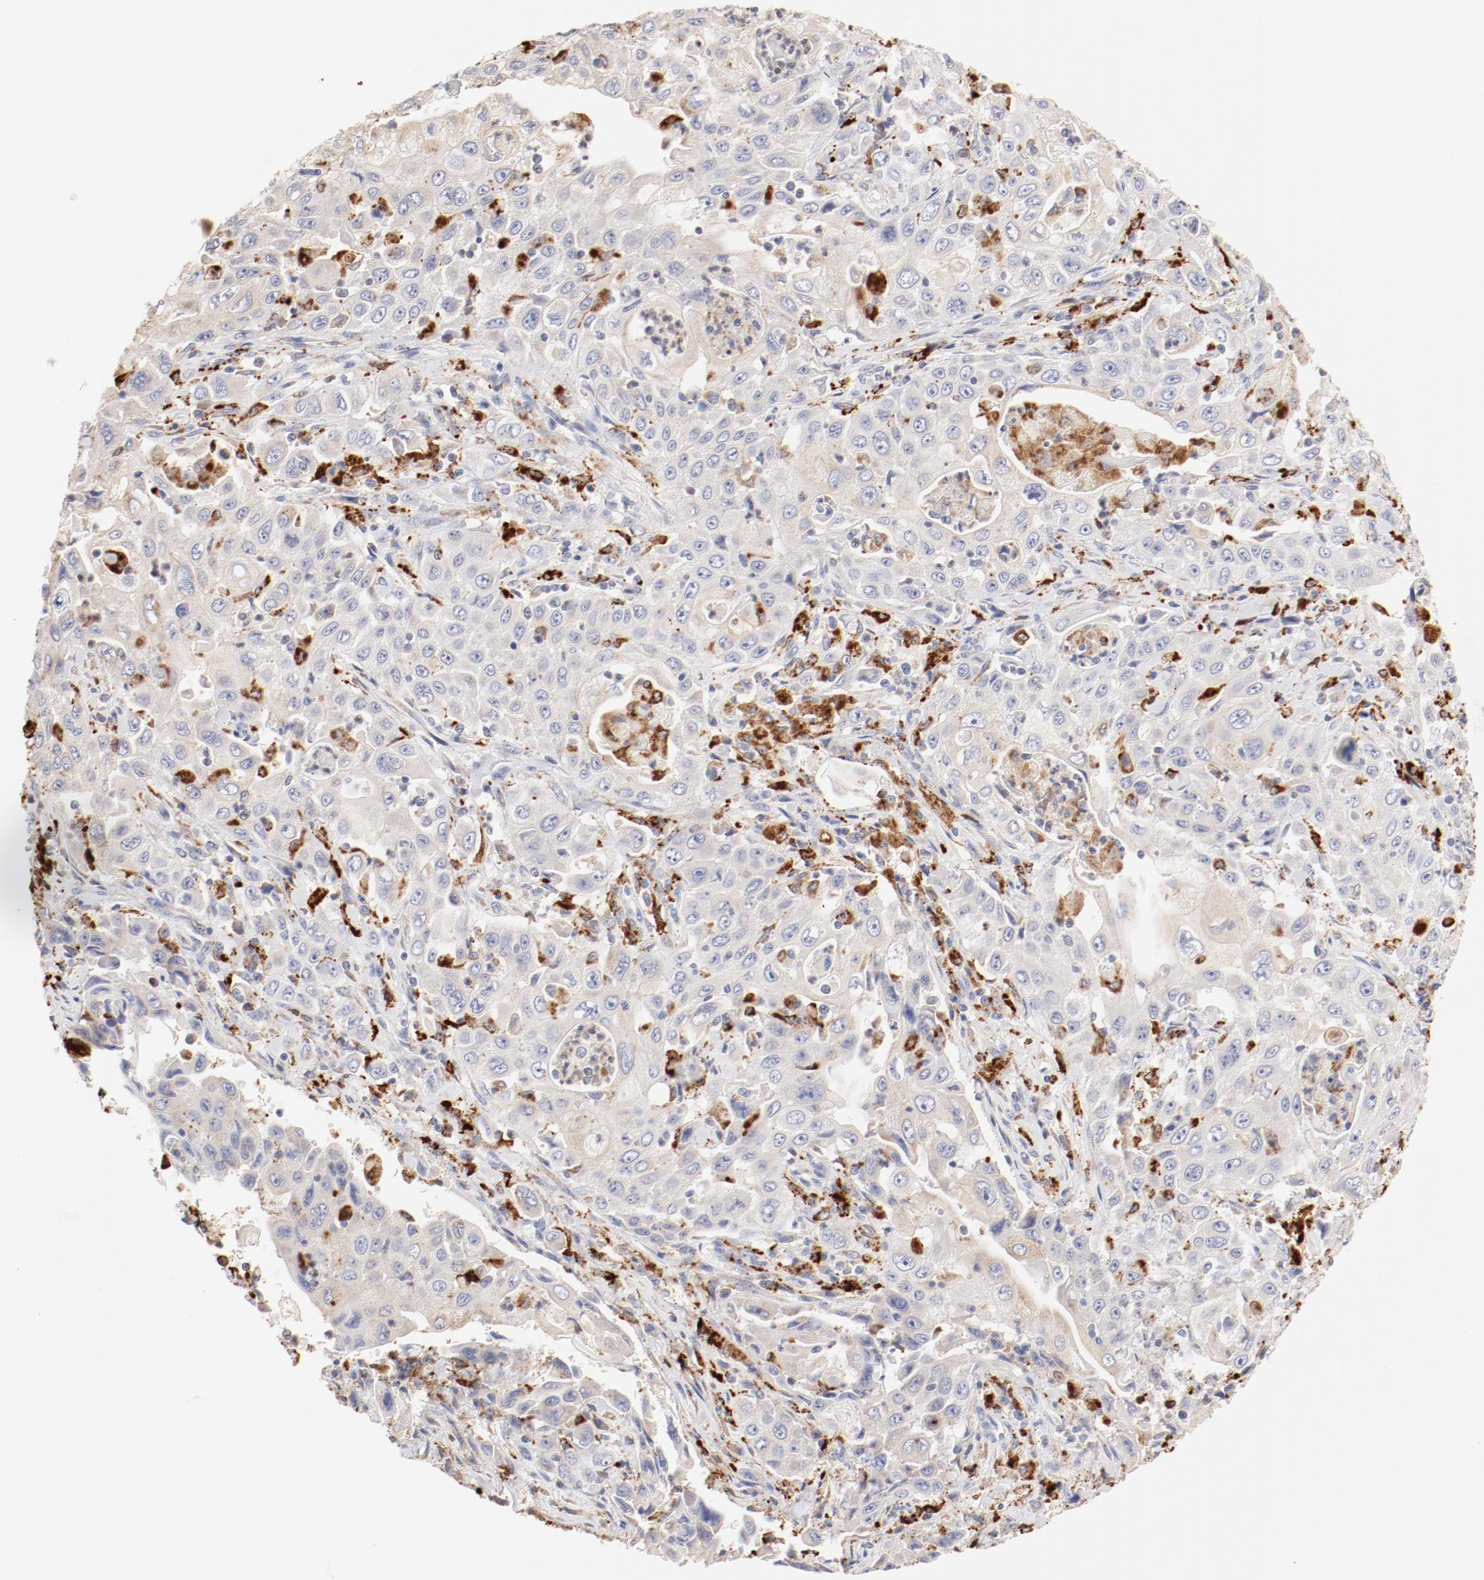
{"staining": {"intensity": "weak", "quantity": ">75%", "location": "cytoplasmic/membranous"}, "tissue": "pancreatic cancer", "cell_type": "Tumor cells", "image_type": "cancer", "snomed": [{"axis": "morphology", "description": "Adenocarcinoma, NOS"}, {"axis": "topography", "description": "Pancreas"}], "caption": "The image exhibits staining of adenocarcinoma (pancreatic), revealing weak cytoplasmic/membranous protein positivity (brown color) within tumor cells. (brown staining indicates protein expression, while blue staining denotes nuclei).", "gene": "CTSH", "patient": {"sex": "male", "age": 70}}